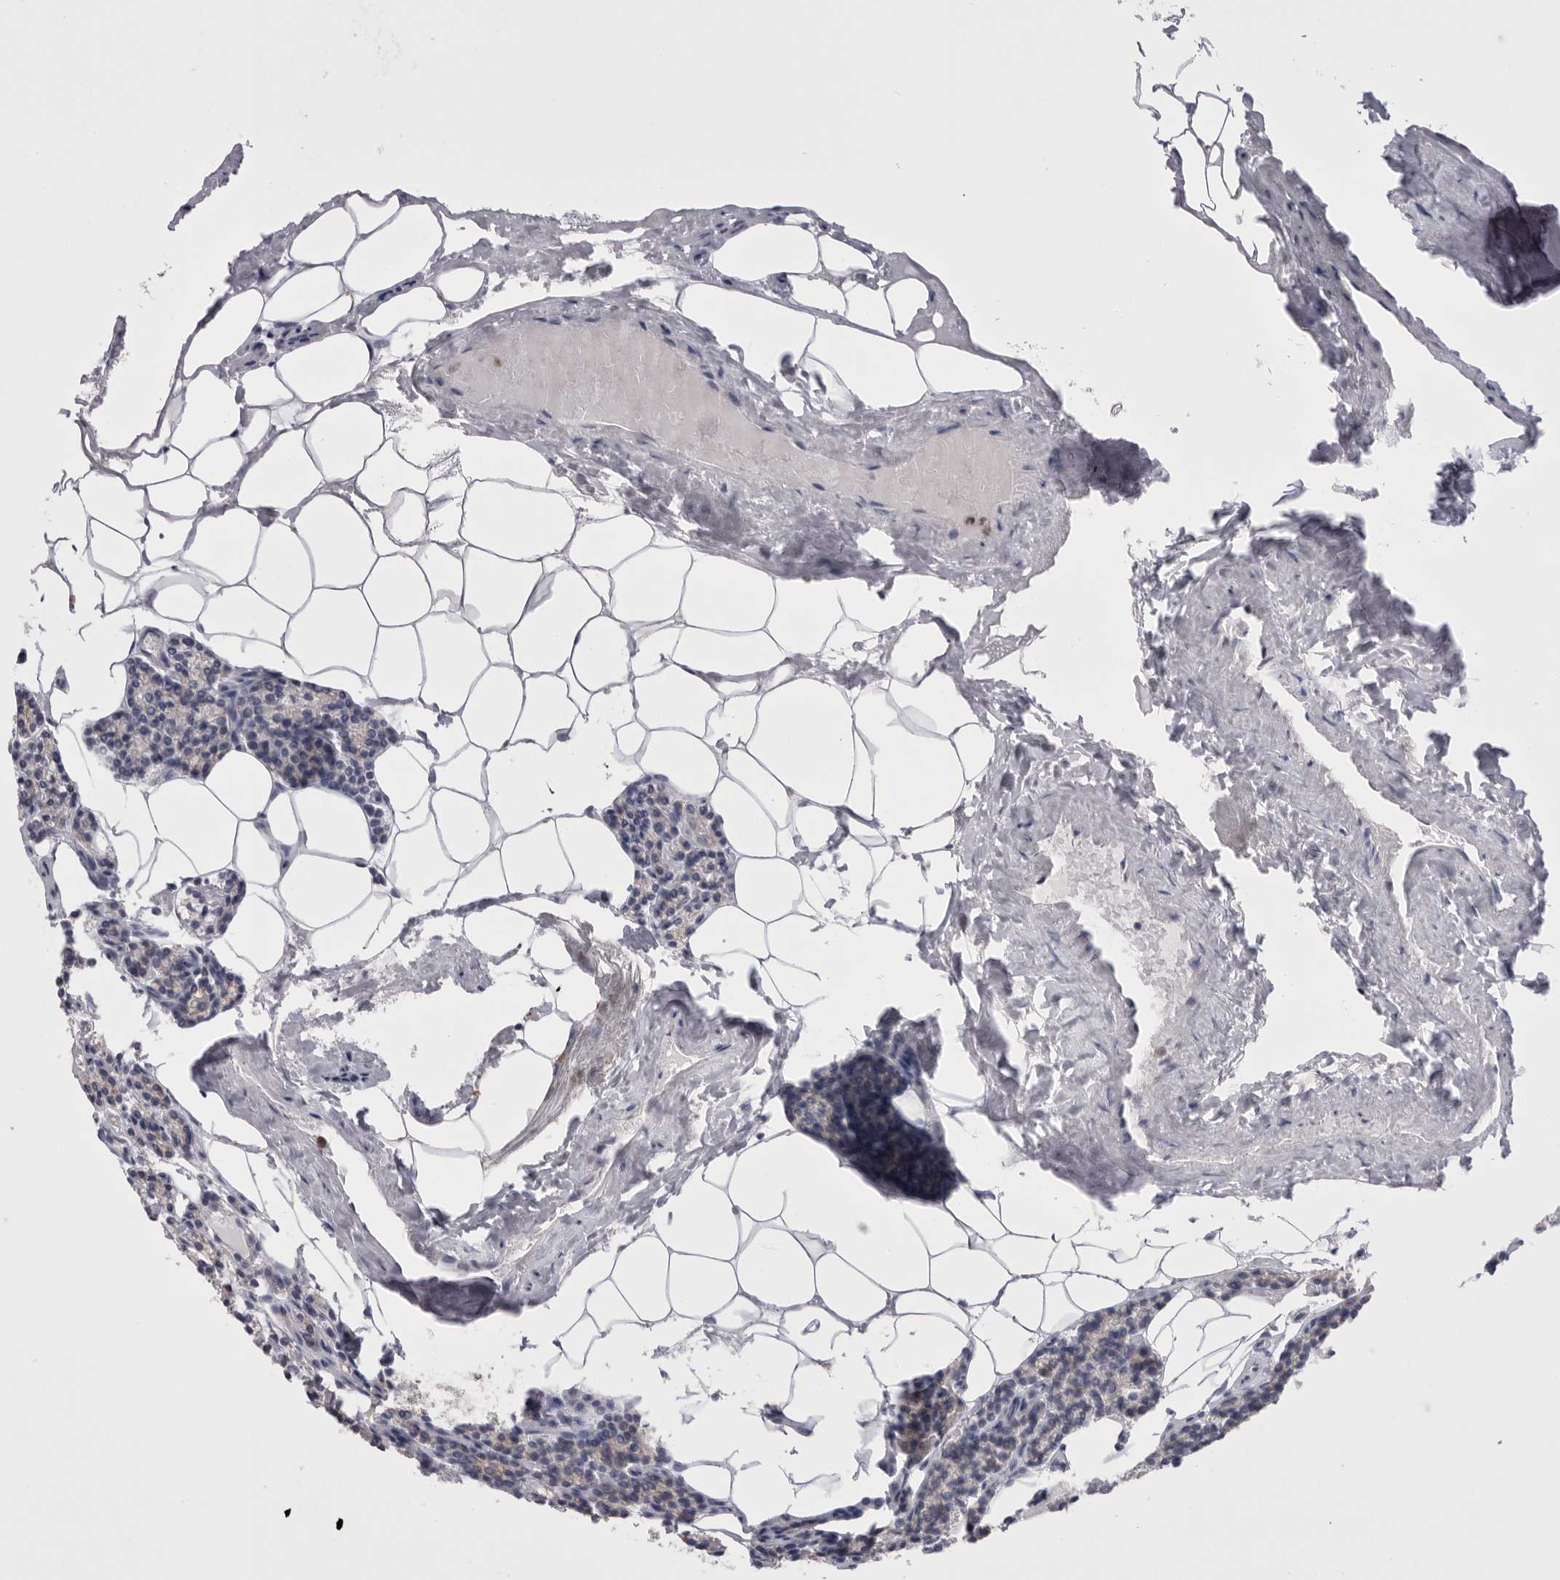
{"staining": {"intensity": "moderate", "quantity": "25%-75%", "location": "cytoplasmic/membranous"}, "tissue": "parathyroid gland", "cell_type": "Glandular cells", "image_type": "normal", "snomed": [{"axis": "morphology", "description": "Normal tissue, NOS"}, {"axis": "topography", "description": "Parathyroid gland"}], "caption": "Moderate cytoplasmic/membranous expression is identified in about 25%-75% of glandular cells in unremarkable parathyroid gland.", "gene": "CCDC126", "patient": {"sex": "male", "age": 83}}